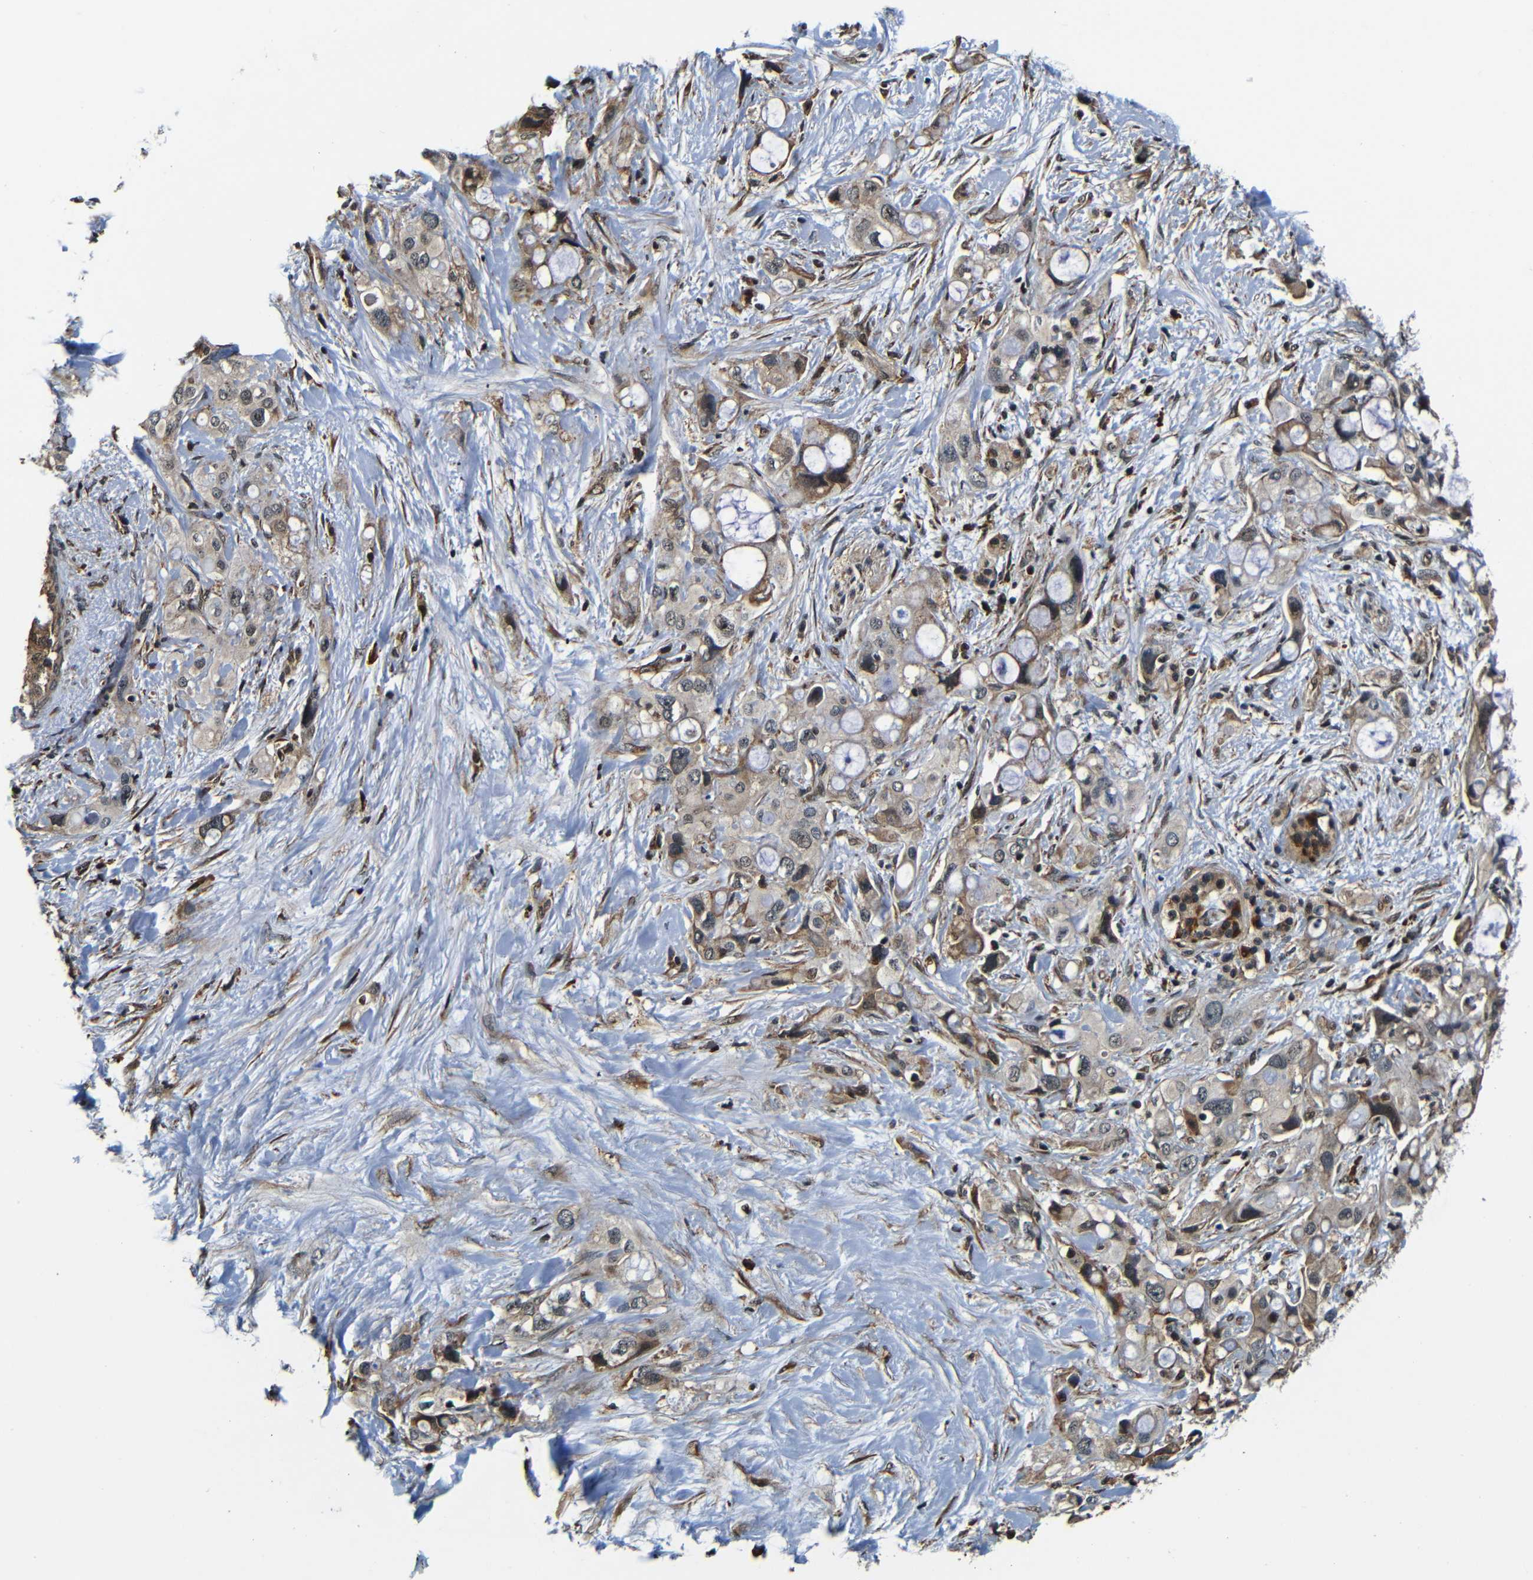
{"staining": {"intensity": "moderate", "quantity": ">75%", "location": "cytoplasmic/membranous"}, "tissue": "pancreatic cancer", "cell_type": "Tumor cells", "image_type": "cancer", "snomed": [{"axis": "morphology", "description": "Adenocarcinoma, NOS"}, {"axis": "topography", "description": "Pancreas"}], "caption": "A brown stain shows moderate cytoplasmic/membranous staining of a protein in pancreatic adenocarcinoma tumor cells. Using DAB (brown) and hematoxylin (blue) stains, captured at high magnification using brightfield microscopy.", "gene": "NCBP3", "patient": {"sex": "female", "age": 56}}